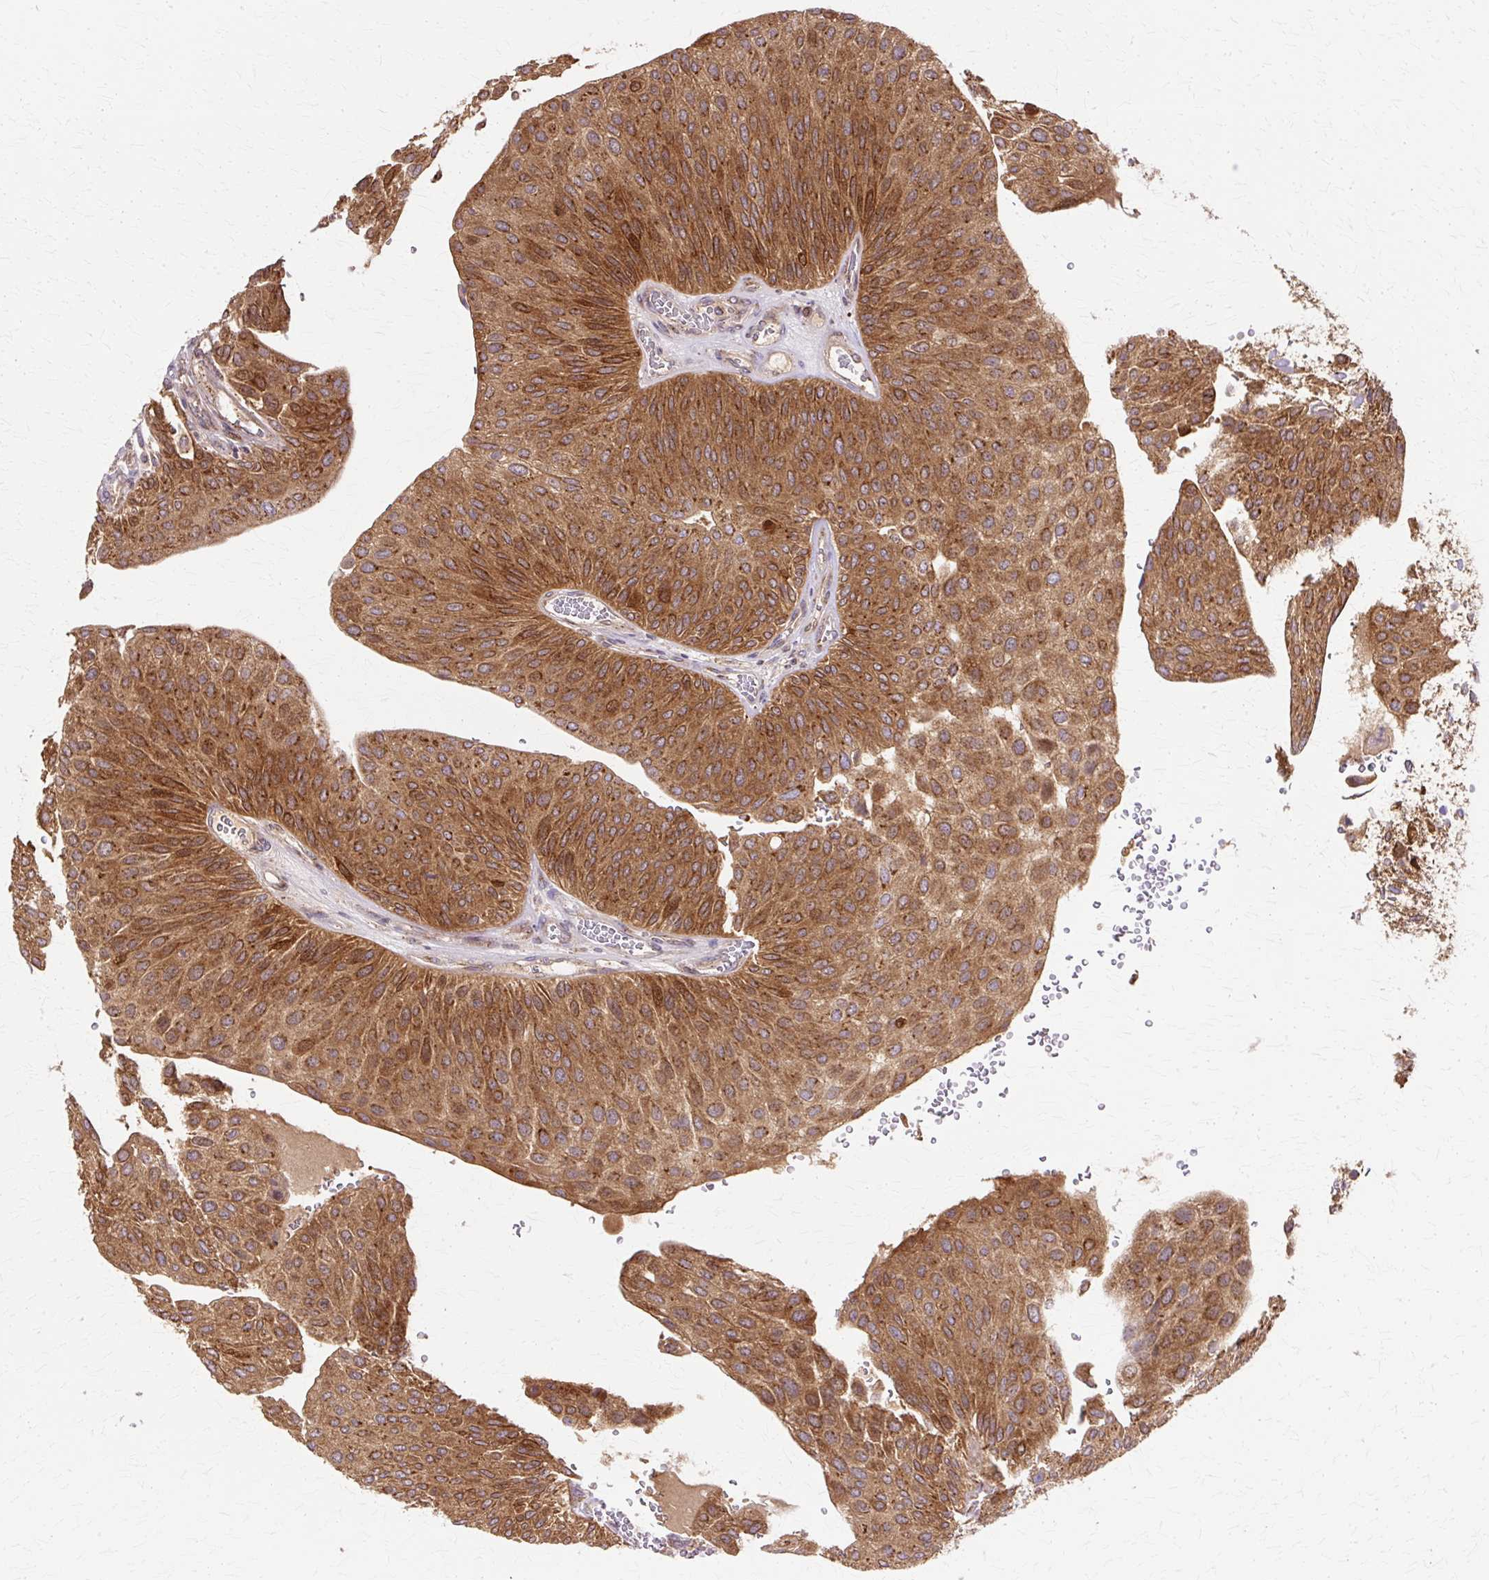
{"staining": {"intensity": "strong", "quantity": ">75%", "location": "cytoplasmic/membranous"}, "tissue": "urothelial cancer", "cell_type": "Tumor cells", "image_type": "cancer", "snomed": [{"axis": "morphology", "description": "Urothelial carcinoma, NOS"}, {"axis": "topography", "description": "Urinary bladder"}], "caption": "Immunohistochemistry histopathology image of neoplastic tissue: human transitional cell carcinoma stained using immunohistochemistry (IHC) exhibits high levels of strong protein expression localized specifically in the cytoplasmic/membranous of tumor cells, appearing as a cytoplasmic/membranous brown color.", "gene": "COPB1", "patient": {"sex": "male", "age": 67}}